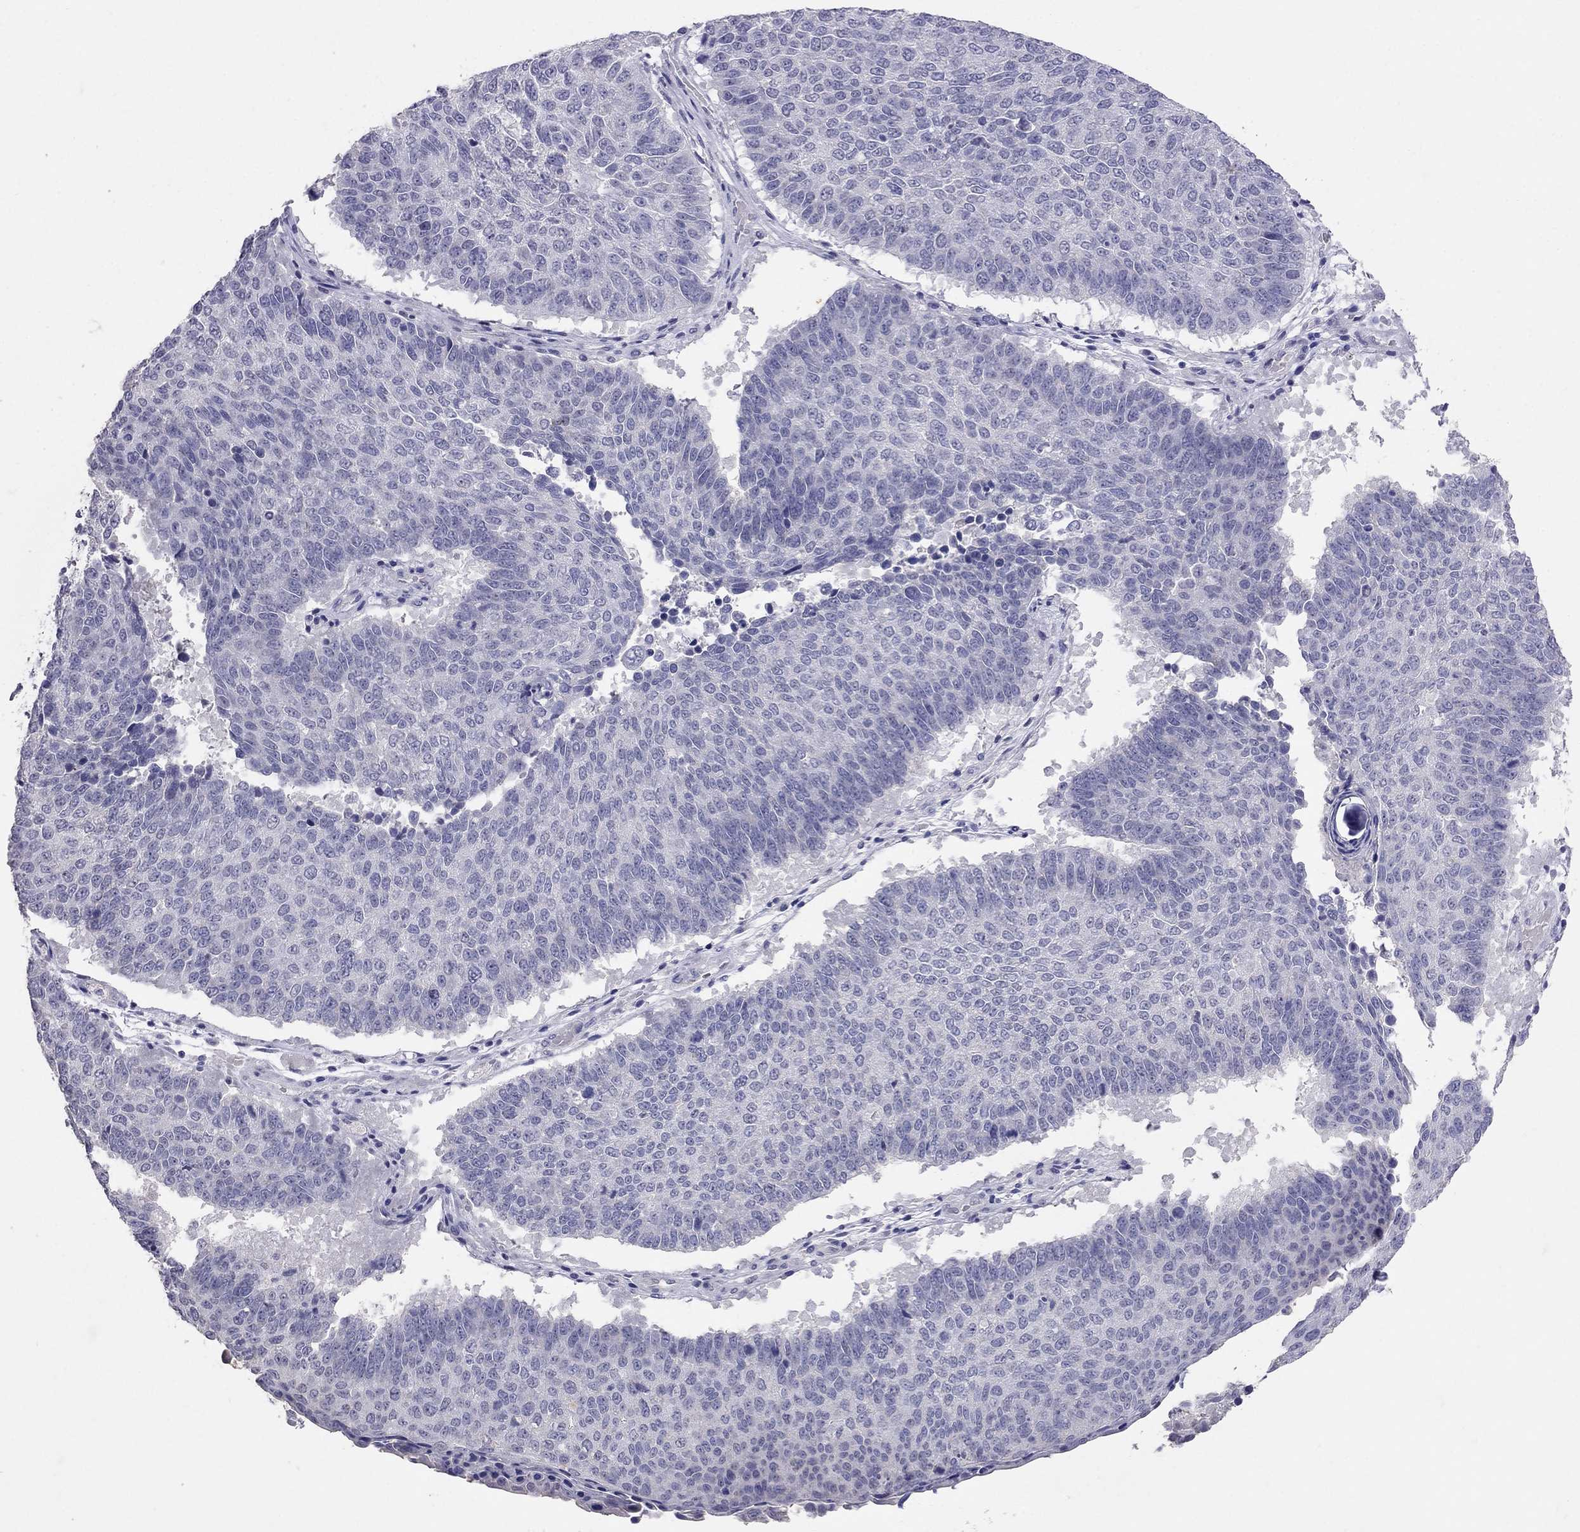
{"staining": {"intensity": "negative", "quantity": "none", "location": "none"}, "tissue": "lung cancer", "cell_type": "Tumor cells", "image_type": "cancer", "snomed": [{"axis": "morphology", "description": "Squamous cell carcinoma, NOS"}, {"axis": "topography", "description": "Lung"}], "caption": "Human squamous cell carcinoma (lung) stained for a protein using IHC reveals no expression in tumor cells.", "gene": "FST", "patient": {"sex": "male", "age": 73}}